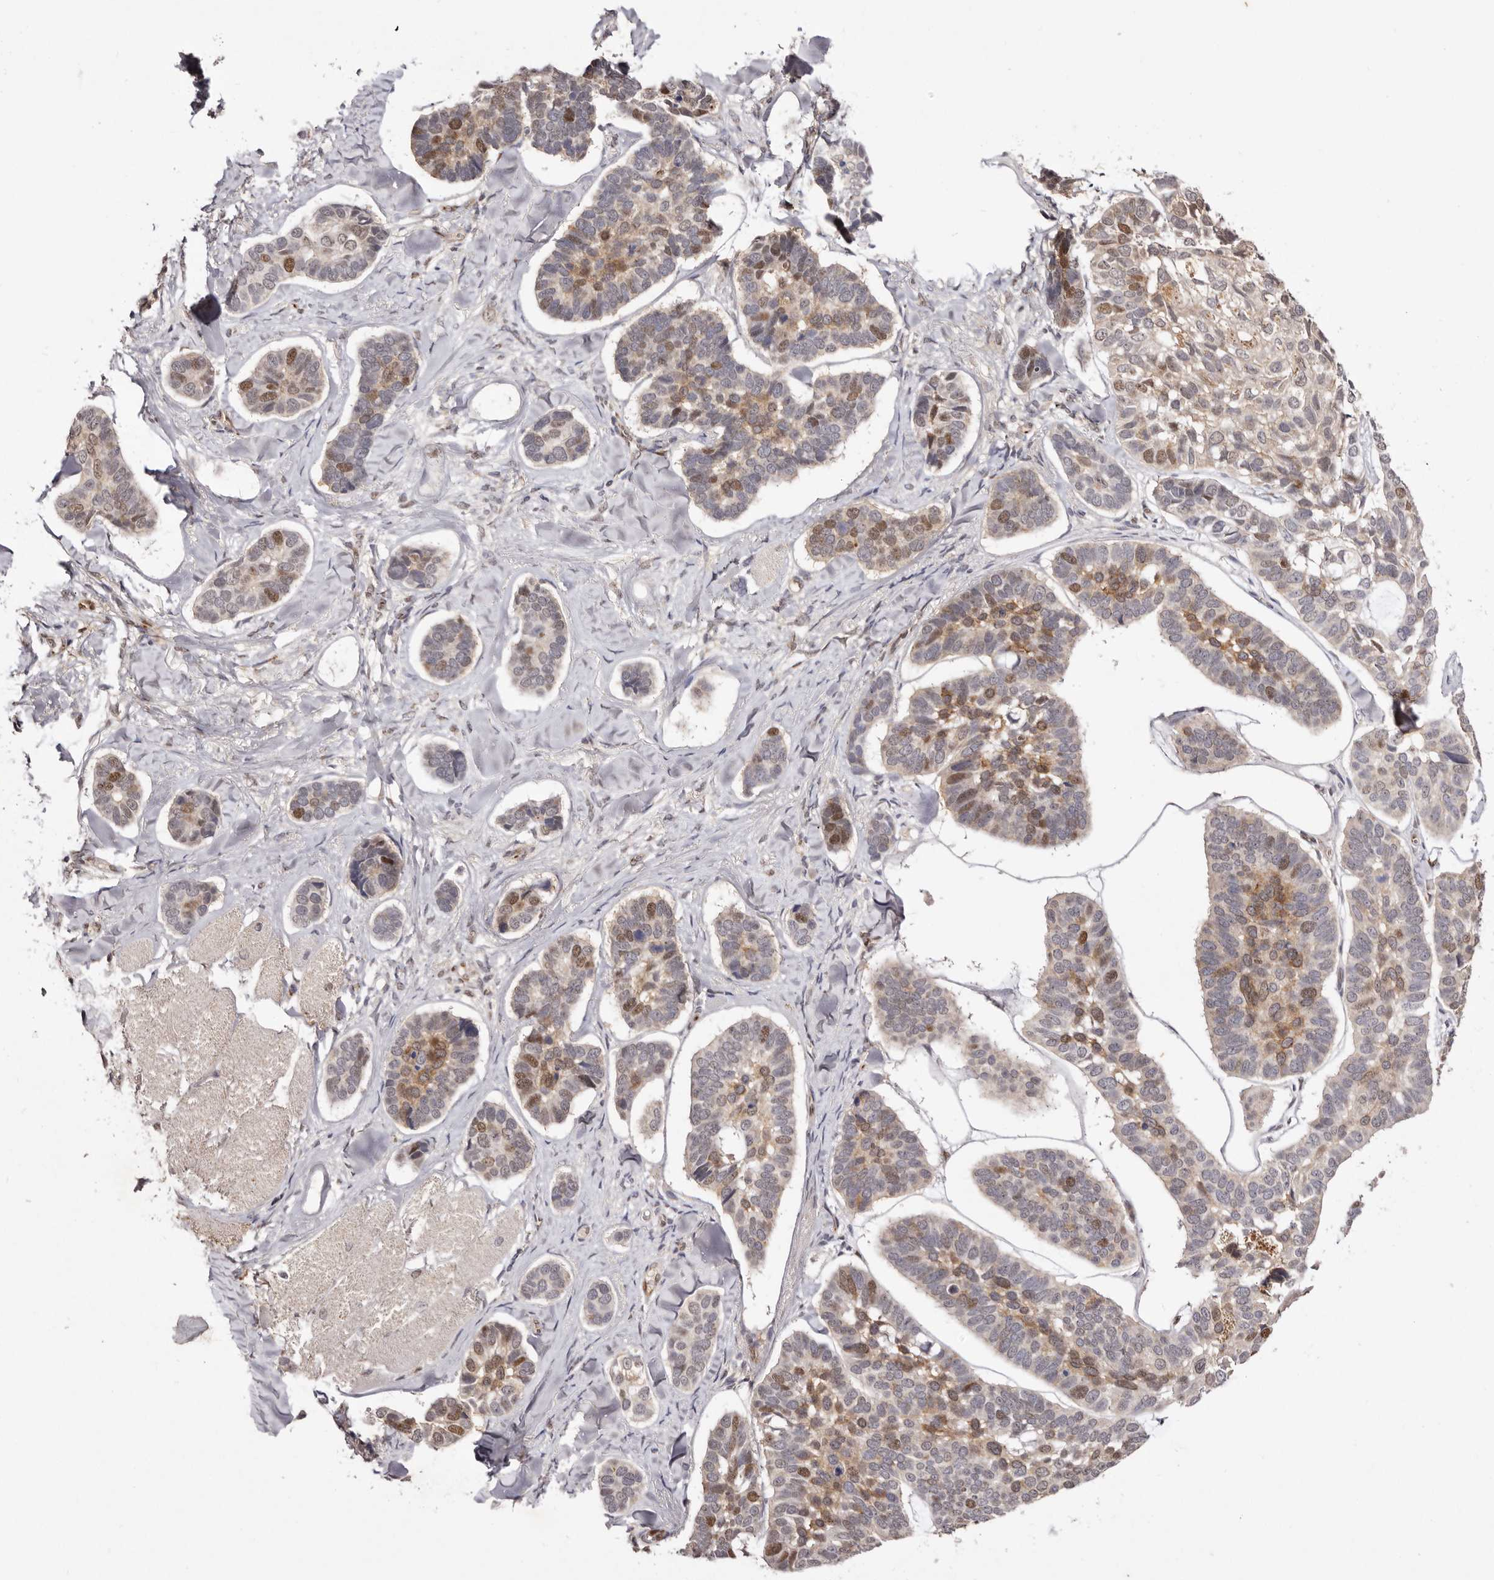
{"staining": {"intensity": "moderate", "quantity": "25%-75%", "location": "cytoplasmic/membranous,nuclear"}, "tissue": "skin cancer", "cell_type": "Tumor cells", "image_type": "cancer", "snomed": [{"axis": "morphology", "description": "Basal cell carcinoma"}, {"axis": "topography", "description": "Skin"}], "caption": "Tumor cells reveal medium levels of moderate cytoplasmic/membranous and nuclear expression in approximately 25%-75% of cells in skin cancer (basal cell carcinoma). (DAB (3,3'-diaminobenzidine) = brown stain, brightfield microscopy at high magnification).", "gene": "NOTCH1", "patient": {"sex": "male", "age": 62}}